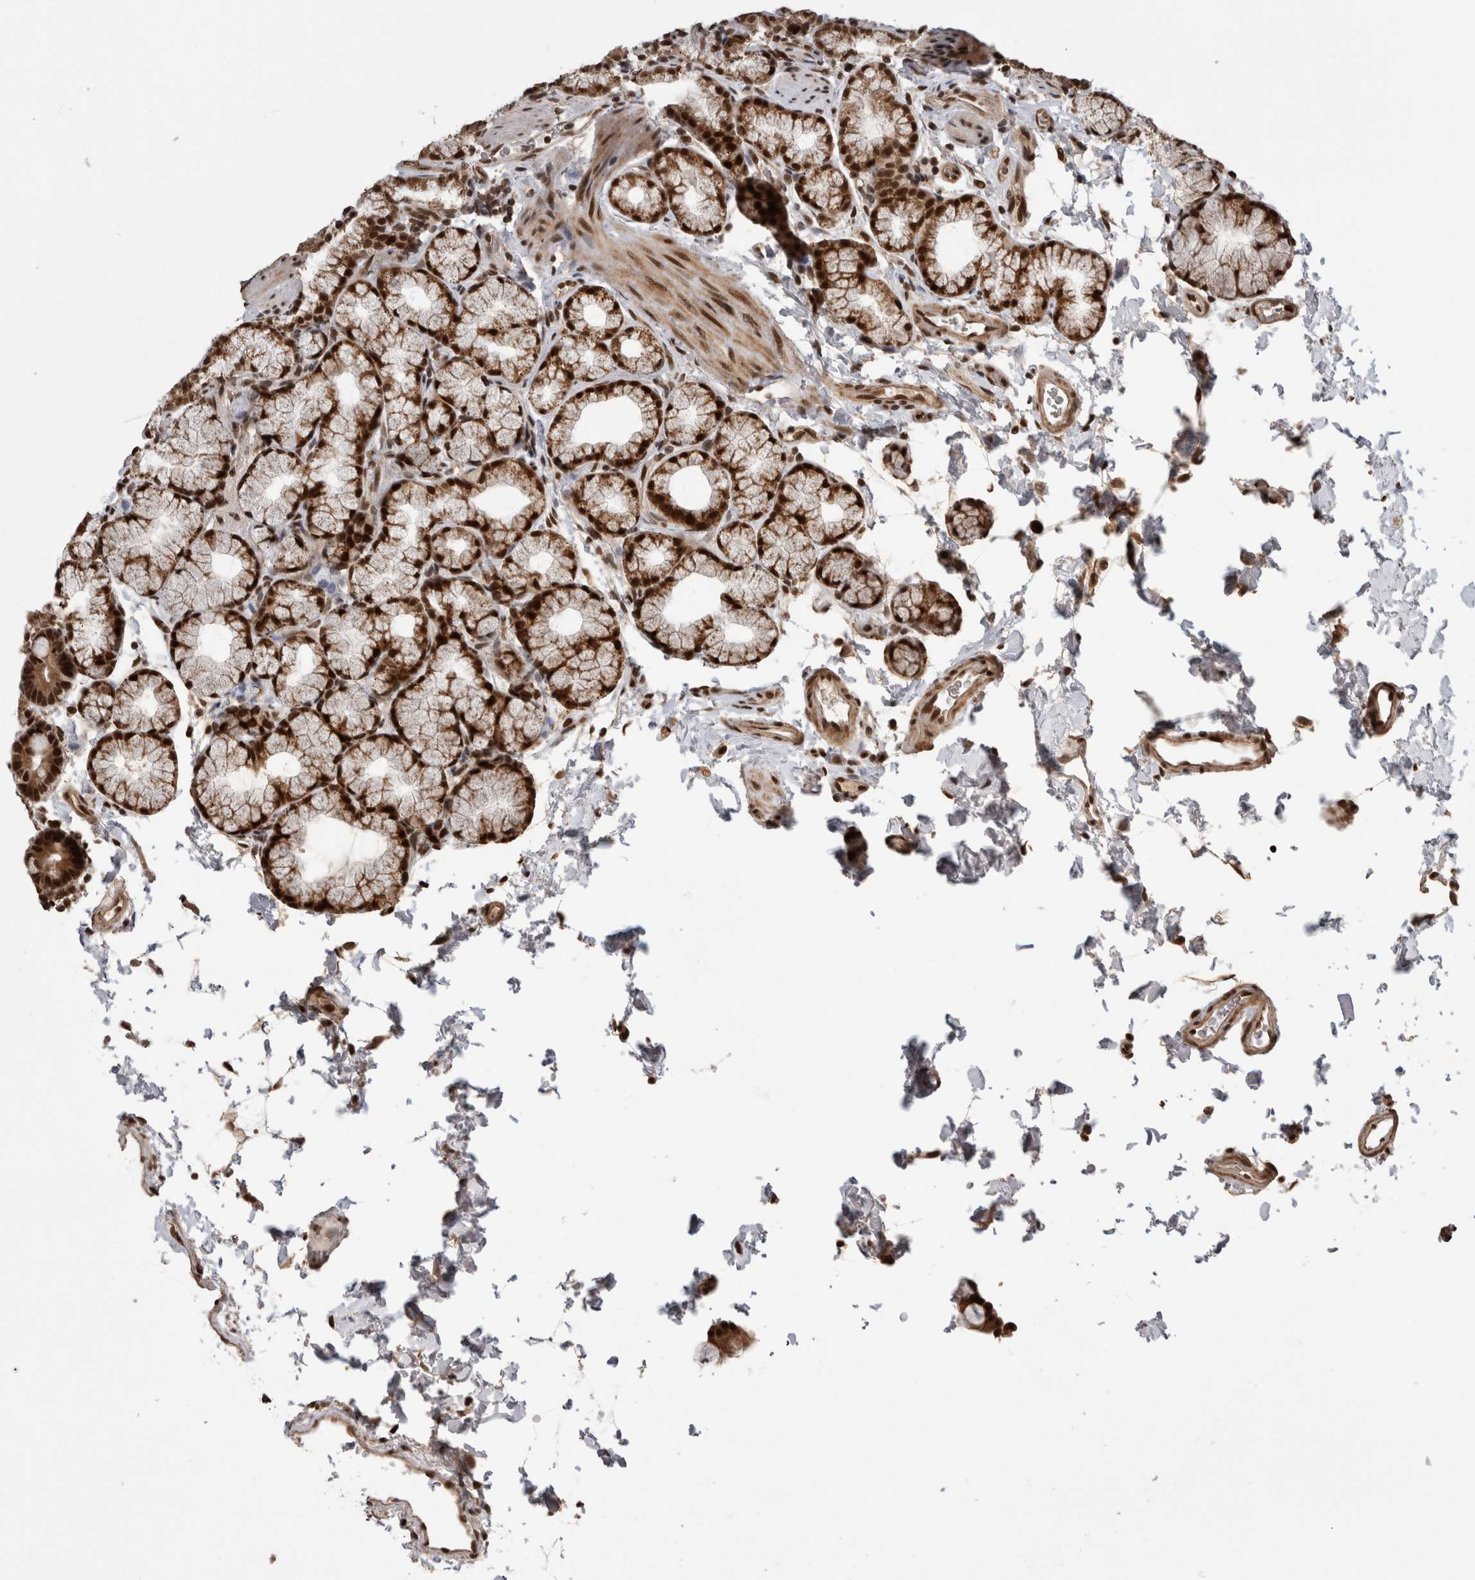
{"staining": {"intensity": "strong", "quantity": ">75%", "location": "nuclear"}, "tissue": "duodenum", "cell_type": "Glandular cells", "image_type": "normal", "snomed": [{"axis": "morphology", "description": "Normal tissue, NOS"}, {"axis": "topography", "description": "Duodenum"}], "caption": "Duodenum stained with IHC demonstrates strong nuclear staining in approximately >75% of glandular cells.", "gene": "CPSF2", "patient": {"sex": "male", "age": 54}}